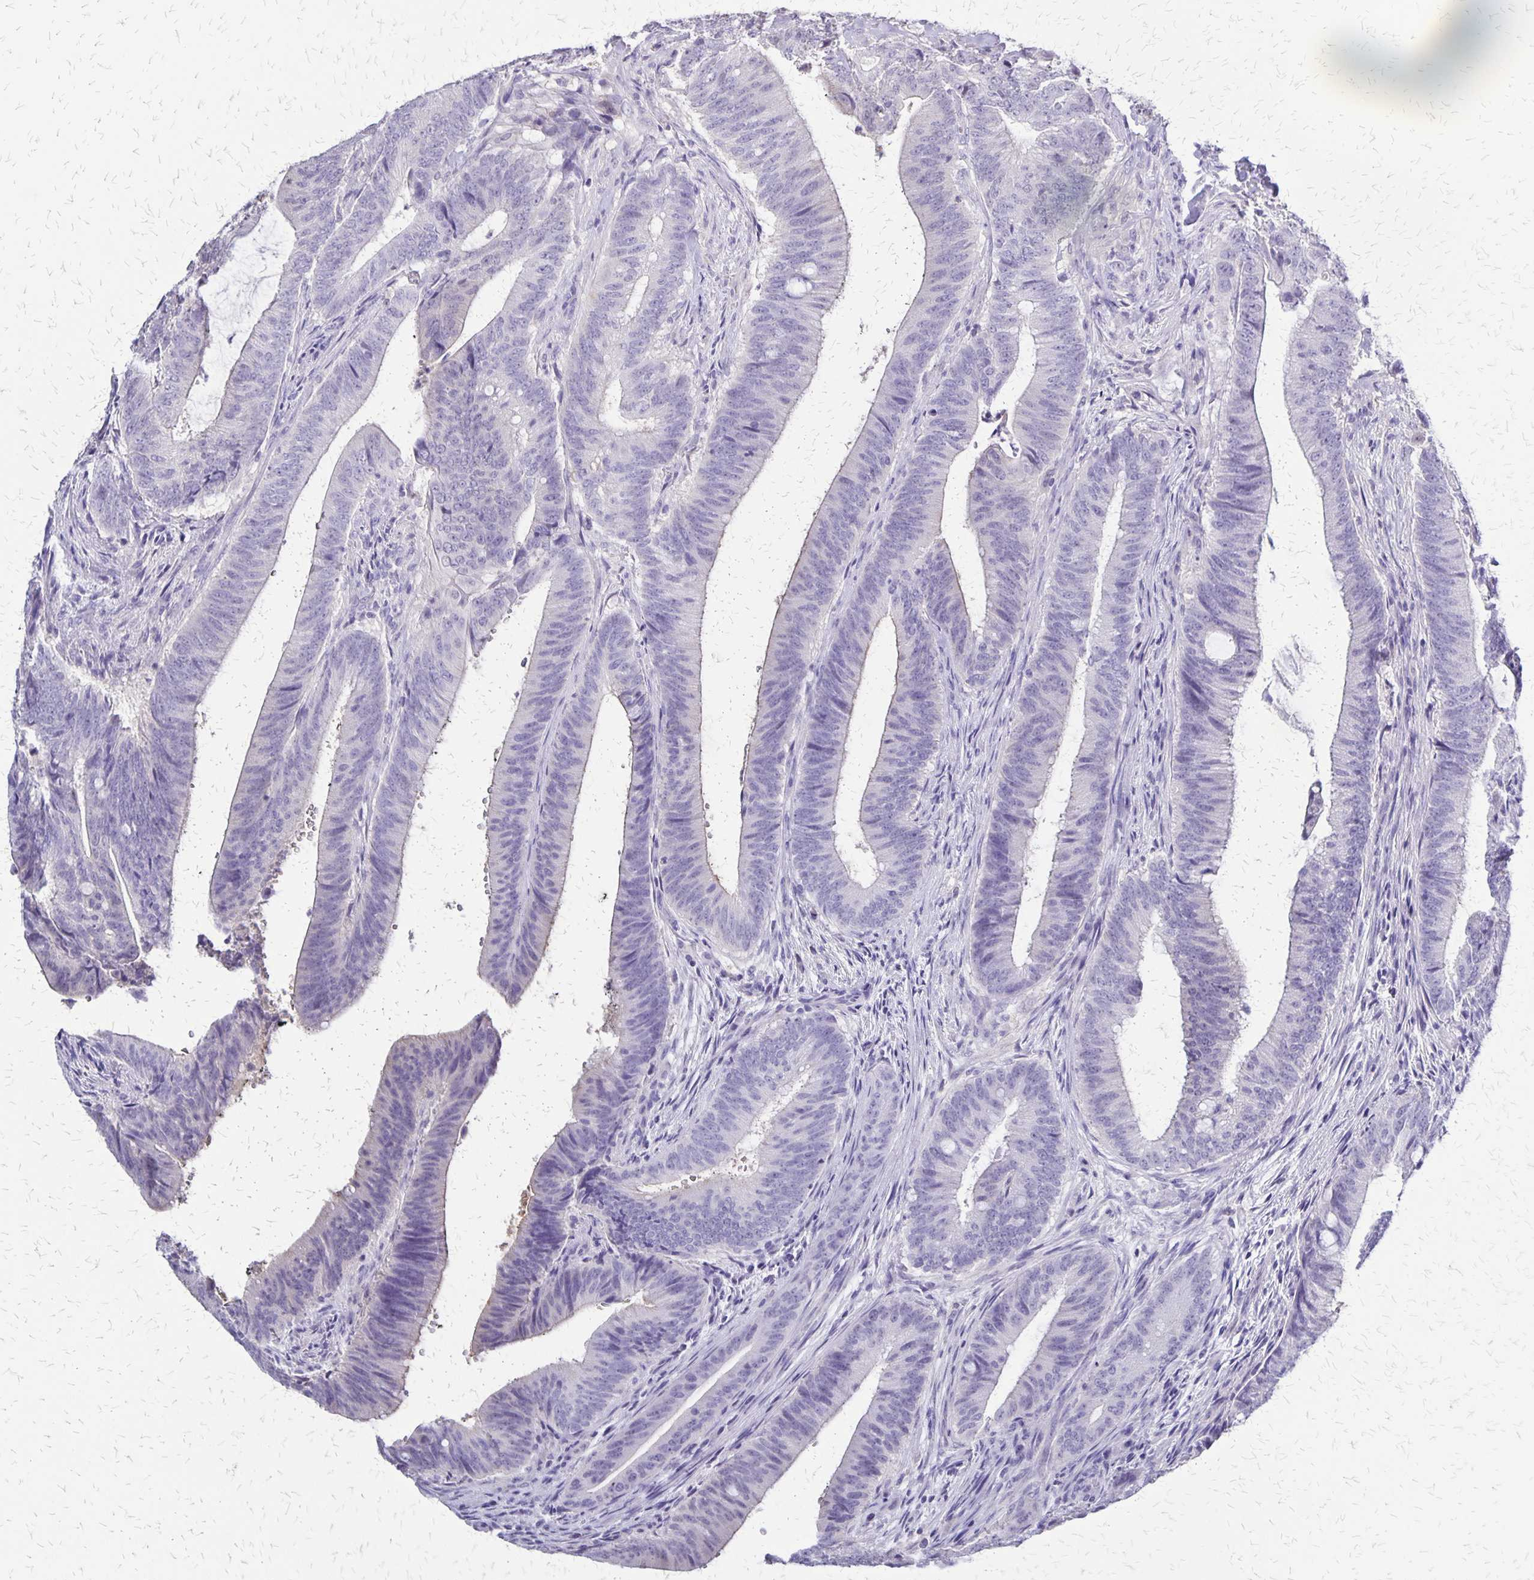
{"staining": {"intensity": "negative", "quantity": "none", "location": "none"}, "tissue": "colorectal cancer", "cell_type": "Tumor cells", "image_type": "cancer", "snomed": [{"axis": "morphology", "description": "Adenocarcinoma, NOS"}, {"axis": "topography", "description": "Colon"}], "caption": "Immunohistochemistry histopathology image of colorectal cancer (adenocarcinoma) stained for a protein (brown), which reveals no expression in tumor cells.", "gene": "SI", "patient": {"sex": "female", "age": 43}}